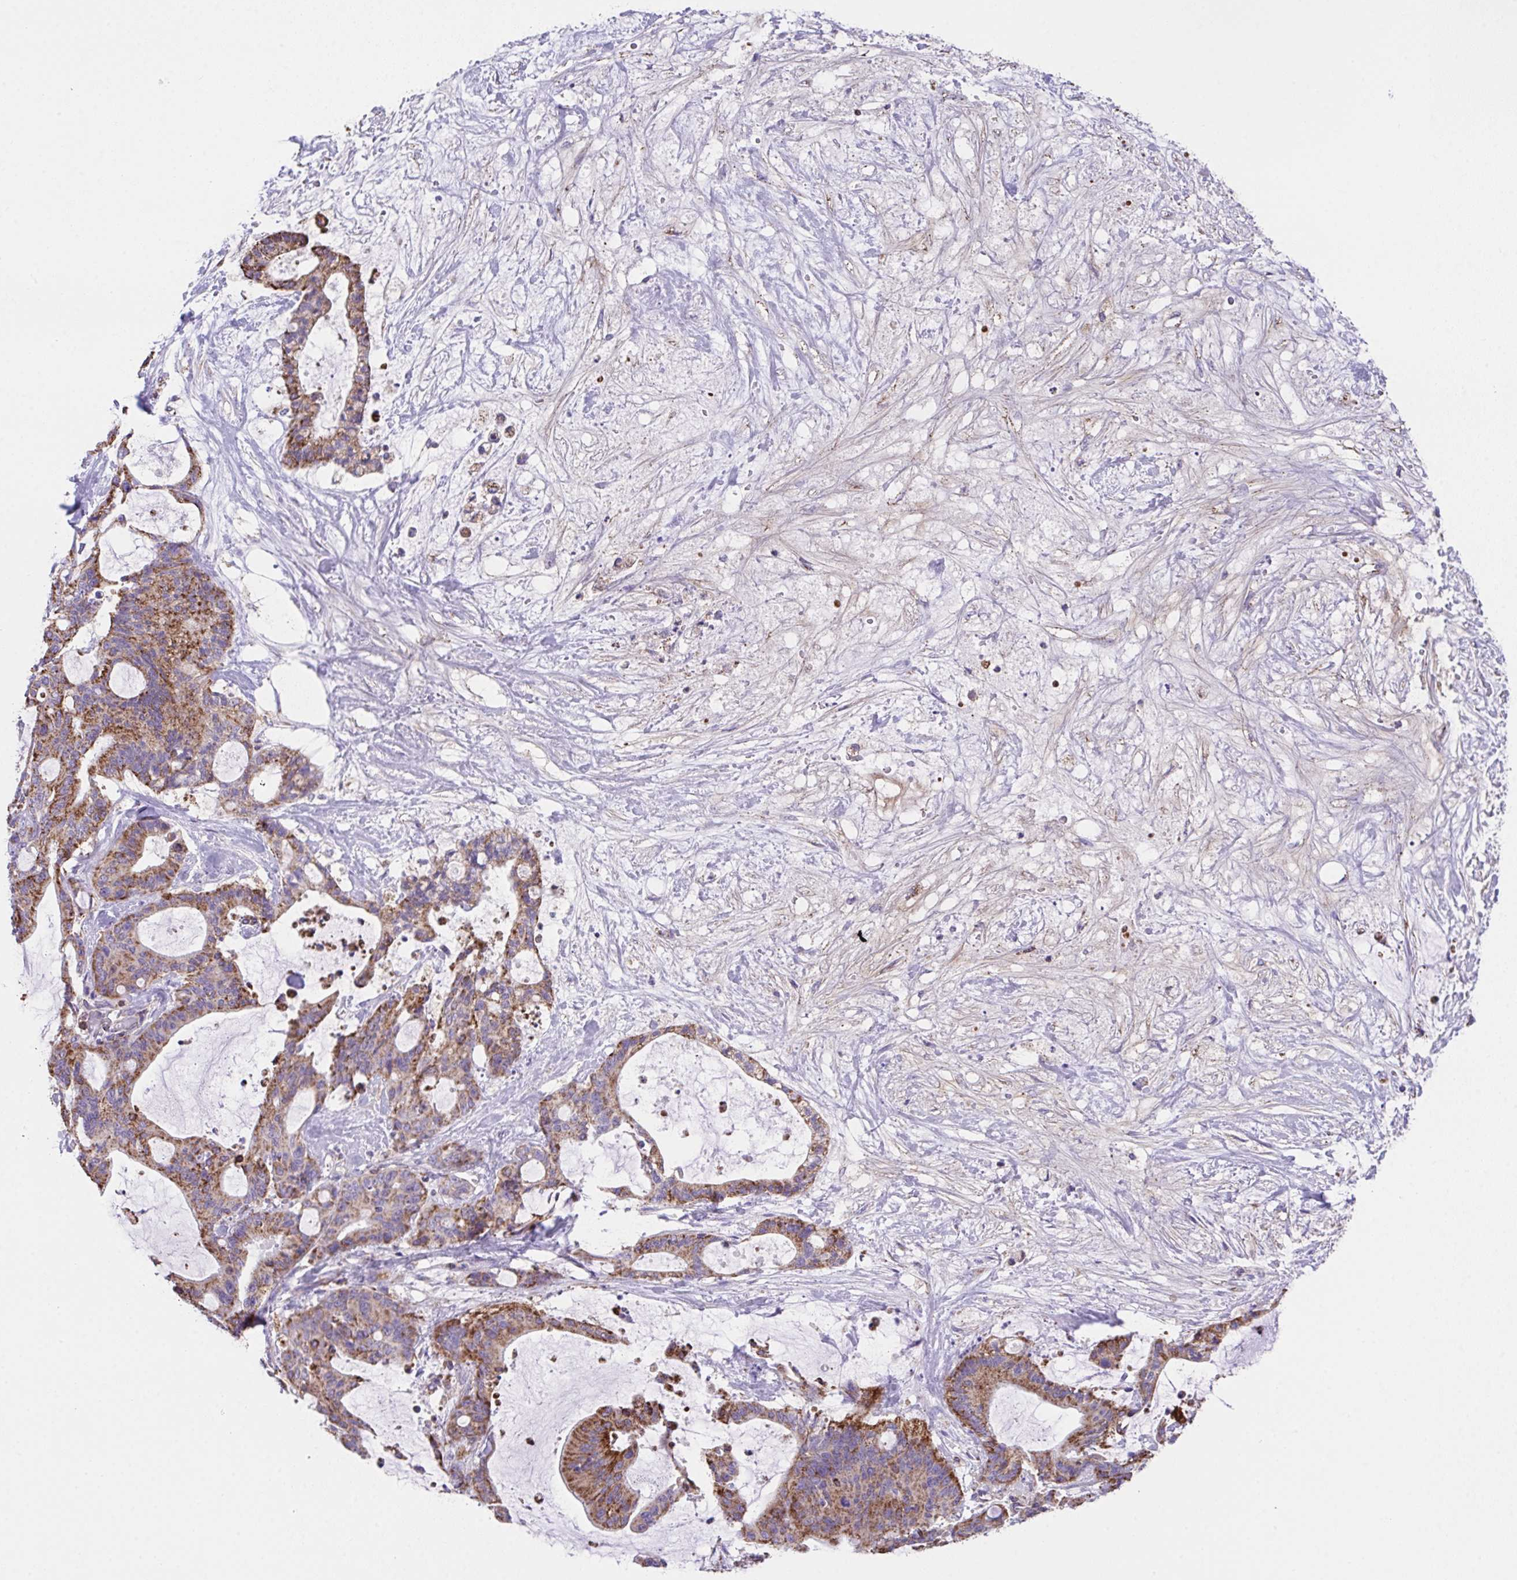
{"staining": {"intensity": "moderate", "quantity": ">75%", "location": "cytoplasmic/membranous"}, "tissue": "liver cancer", "cell_type": "Tumor cells", "image_type": "cancer", "snomed": [{"axis": "morphology", "description": "Normal tissue, NOS"}, {"axis": "morphology", "description": "Cholangiocarcinoma"}, {"axis": "topography", "description": "Liver"}, {"axis": "topography", "description": "Peripheral nerve tissue"}], "caption": "IHC micrograph of neoplastic tissue: human cholangiocarcinoma (liver) stained using immunohistochemistry (IHC) displays medium levels of moderate protein expression localized specifically in the cytoplasmic/membranous of tumor cells, appearing as a cytoplasmic/membranous brown color.", "gene": "PCMTD2", "patient": {"sex": "female", "age": 73}}